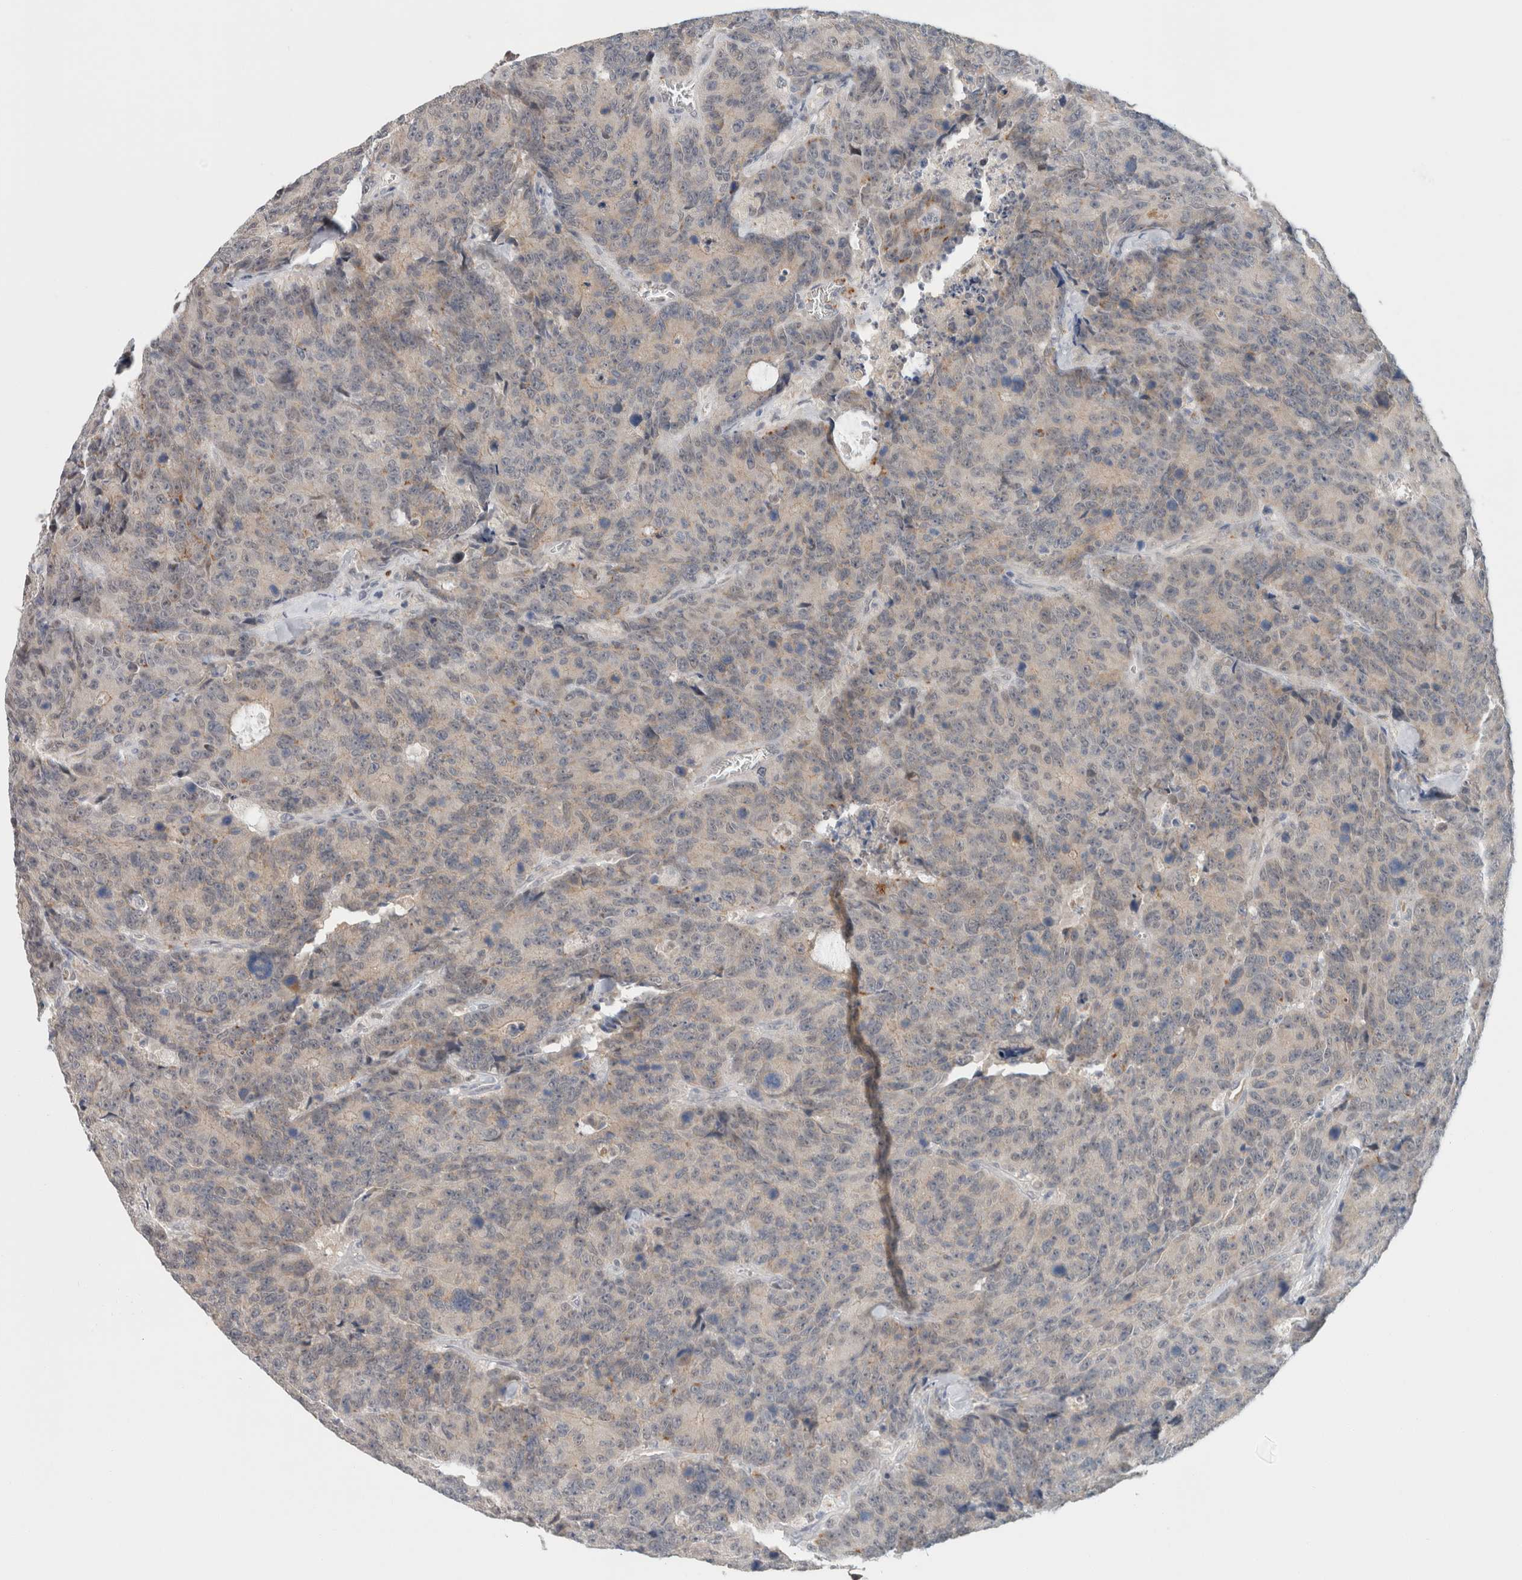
{"staining": {"intensity": "negative", "quantity": "none", "location": "none"}, "tissue": "colorectal cancer", "cell_type": "Tumor cells", "image_type": "cancer", "snomed": [{"axis": "morphology", "description": "Adenocarcinoma, NOS"}, {"axis": "topography", "description": "Colon"}], "caption": "Colorectal cancer was stained to show a protein in brown. There is no significant staining in tumor cells. Brightfield microscopy of IHC stained with DAB (brown) and hematoxylin (blue), captured at high magnification.", "gene": "CRAT", "patient": {"sex": "female", "age": 86}}